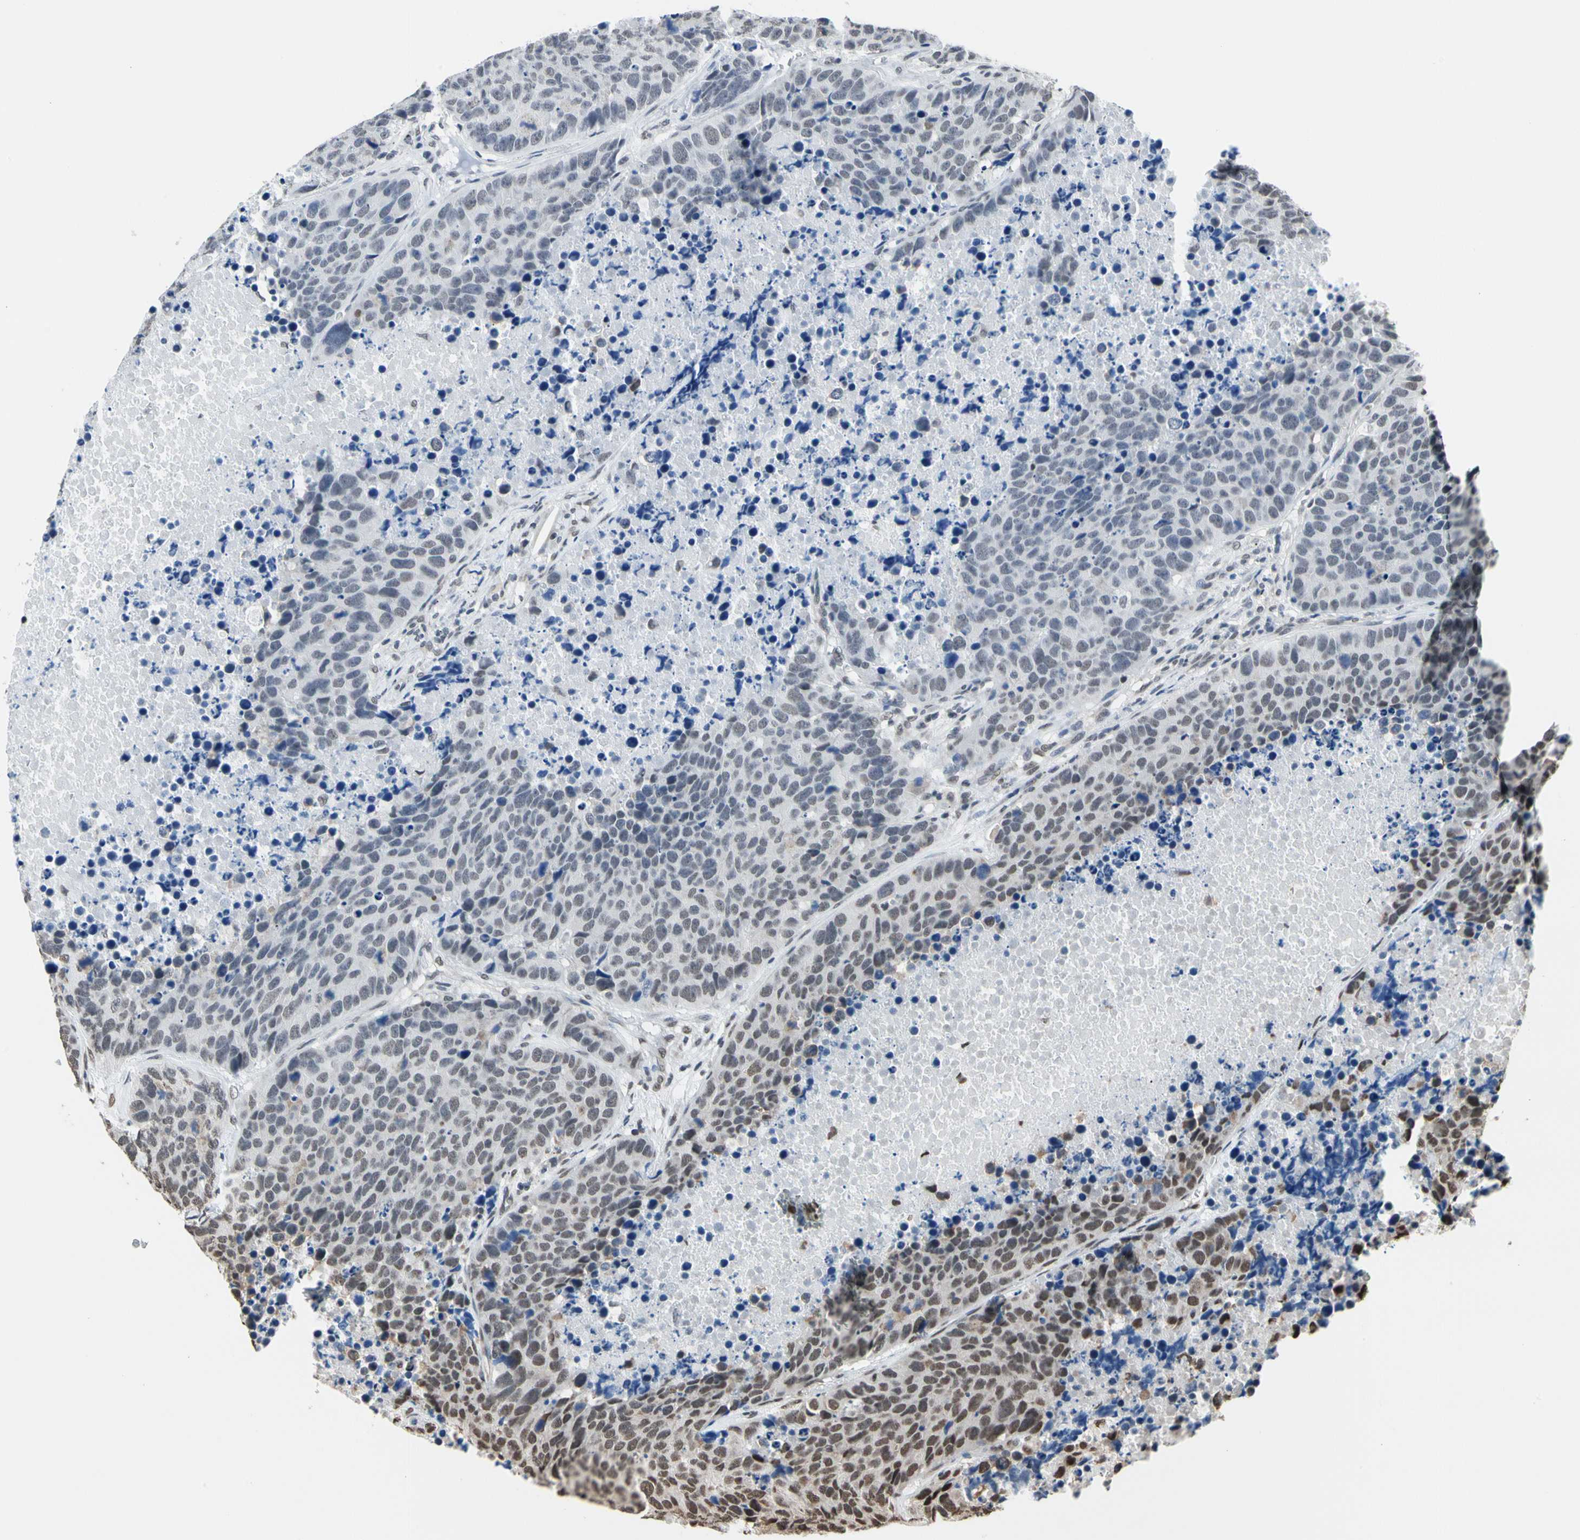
{"staining": {"intensity": "moderate", "quantity": "<25%", "location": "nuclear"}, "tissue": "carcinoid", "cell_type": "Tumor cells", "image_type": "cancer", "snomed": [{"axis": "morphology", "description": "Carcinoid, malignant, NOS"}, {"axis": "topography", "description": "Lung"}], "caption": "Moderate nuclear staining is appreciated in about <25% of tumor cells in carcinoid (malignant).", "gene": "HNRNPK", "patient": {"sex": "male", "age": 60}}